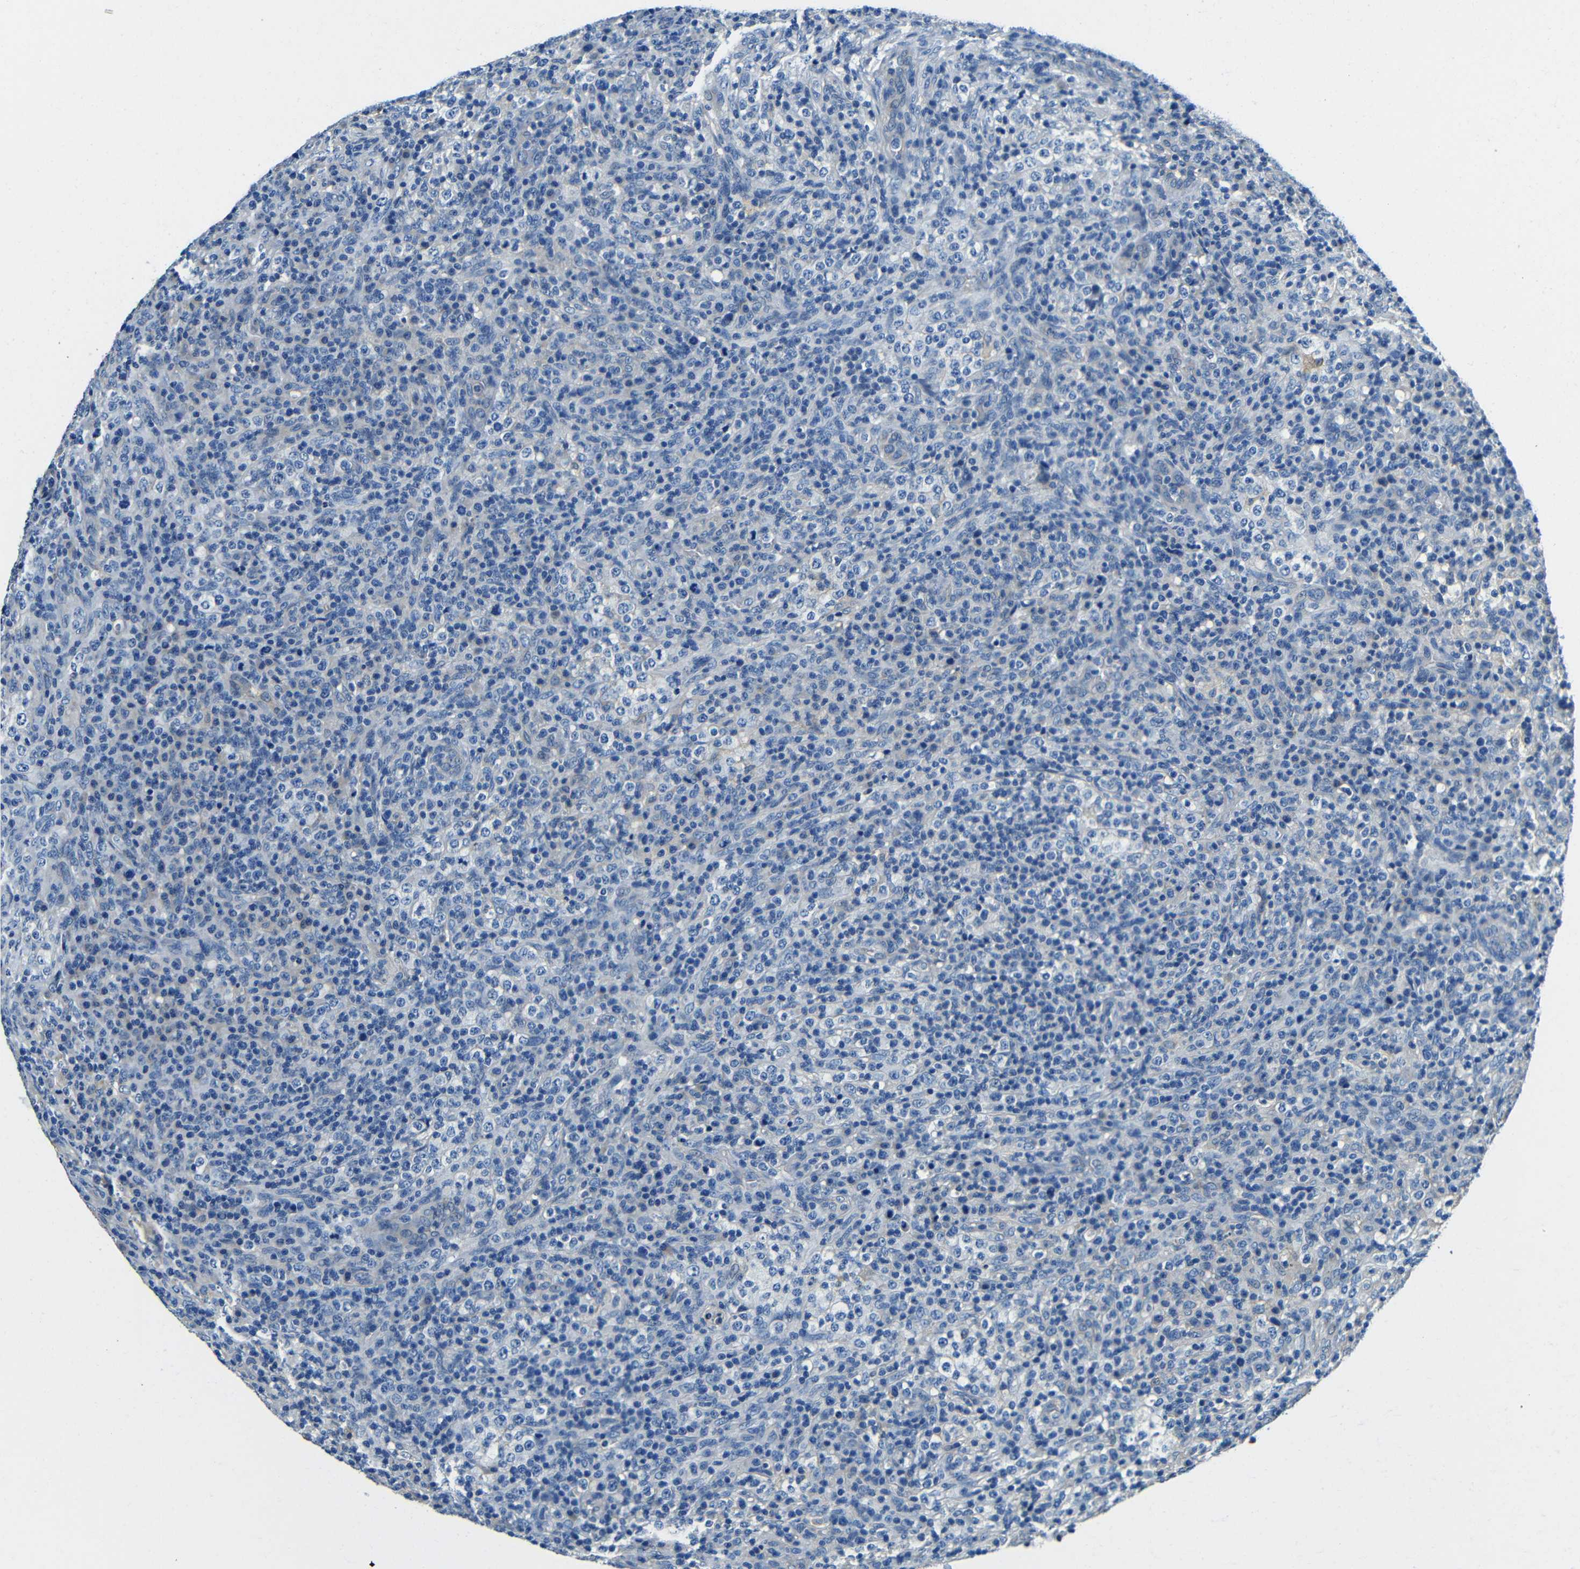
{"staining": {"intensity": "negative", "quantity": "none", "location": "none"}, "tissue": "lymphoma", "cell_type": "Tumor cells", "image_type": "cancer", "snomed": [{"axis": "morphology", "description": "Malignant lymphoma, non-Hodgkin's type, High grade"}, {"axis": "topography", "description": "Lymph node"}], "caption": "Immunohistochemistry of malignant lymphoma, non-Hodgkin's type (high-grade) exhibits no positivity in tumor cells.", "gene": "FMO5", "patient": {"sex": "female", "age": 76}}